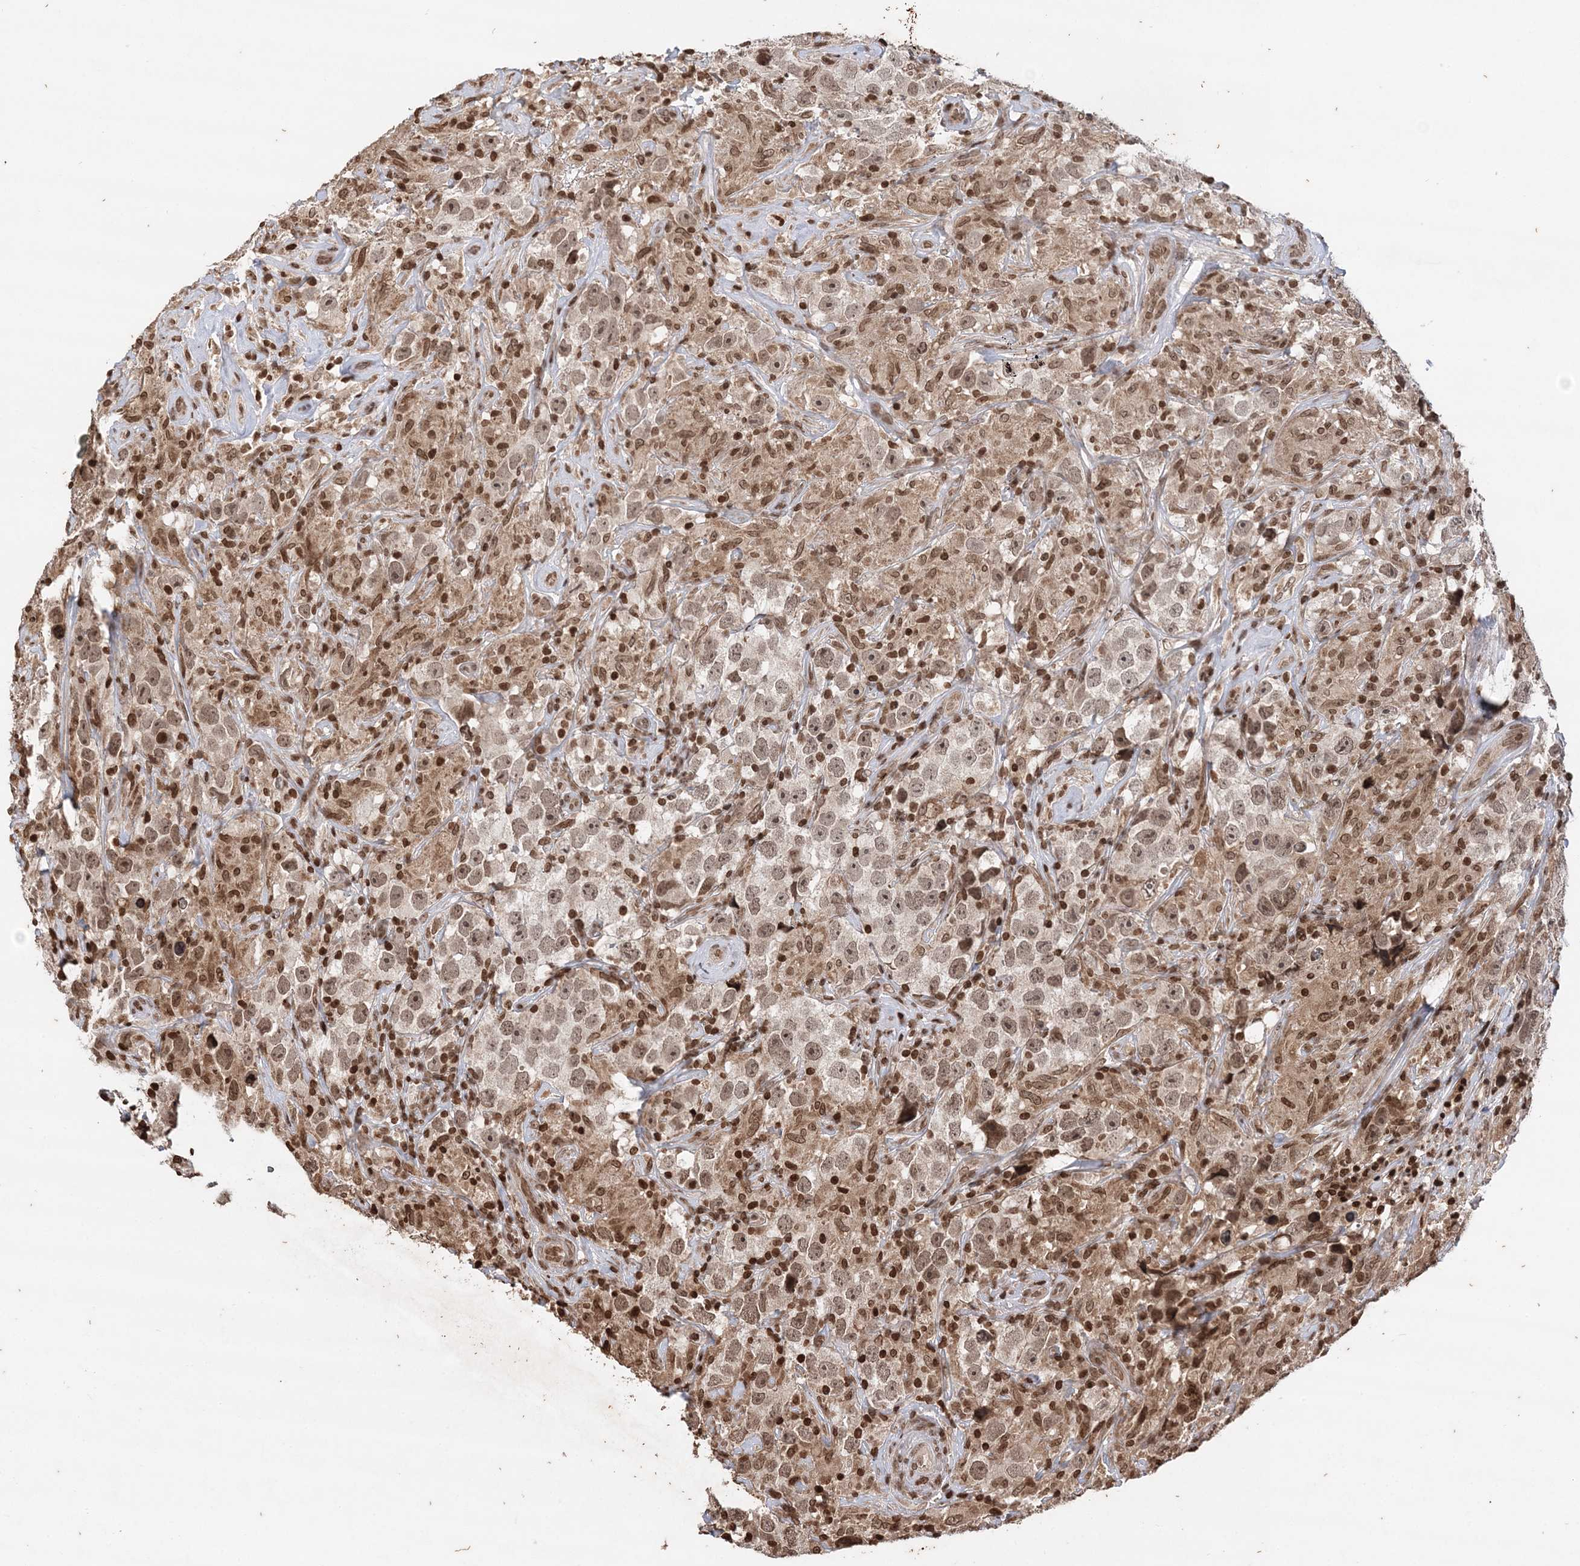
{"staining": {"intensity": "weak", "quantity": ">75%", "location": "nuclear"}, "tissue": "testis cancer", "cell_type": "Tumor cells", "image_type": "cancer", "snomed": [{"axis": "morphology", "description": "Seminoma, NOS"}, {"axis": "topography", "description": "Testis"}], "caption": "Human testis cancer (seminoma) stained with a protein marker exhibits weak staining in tumor cells.", "gene": "NEDD9", "patient": {"sex": "male", "age": 49}}